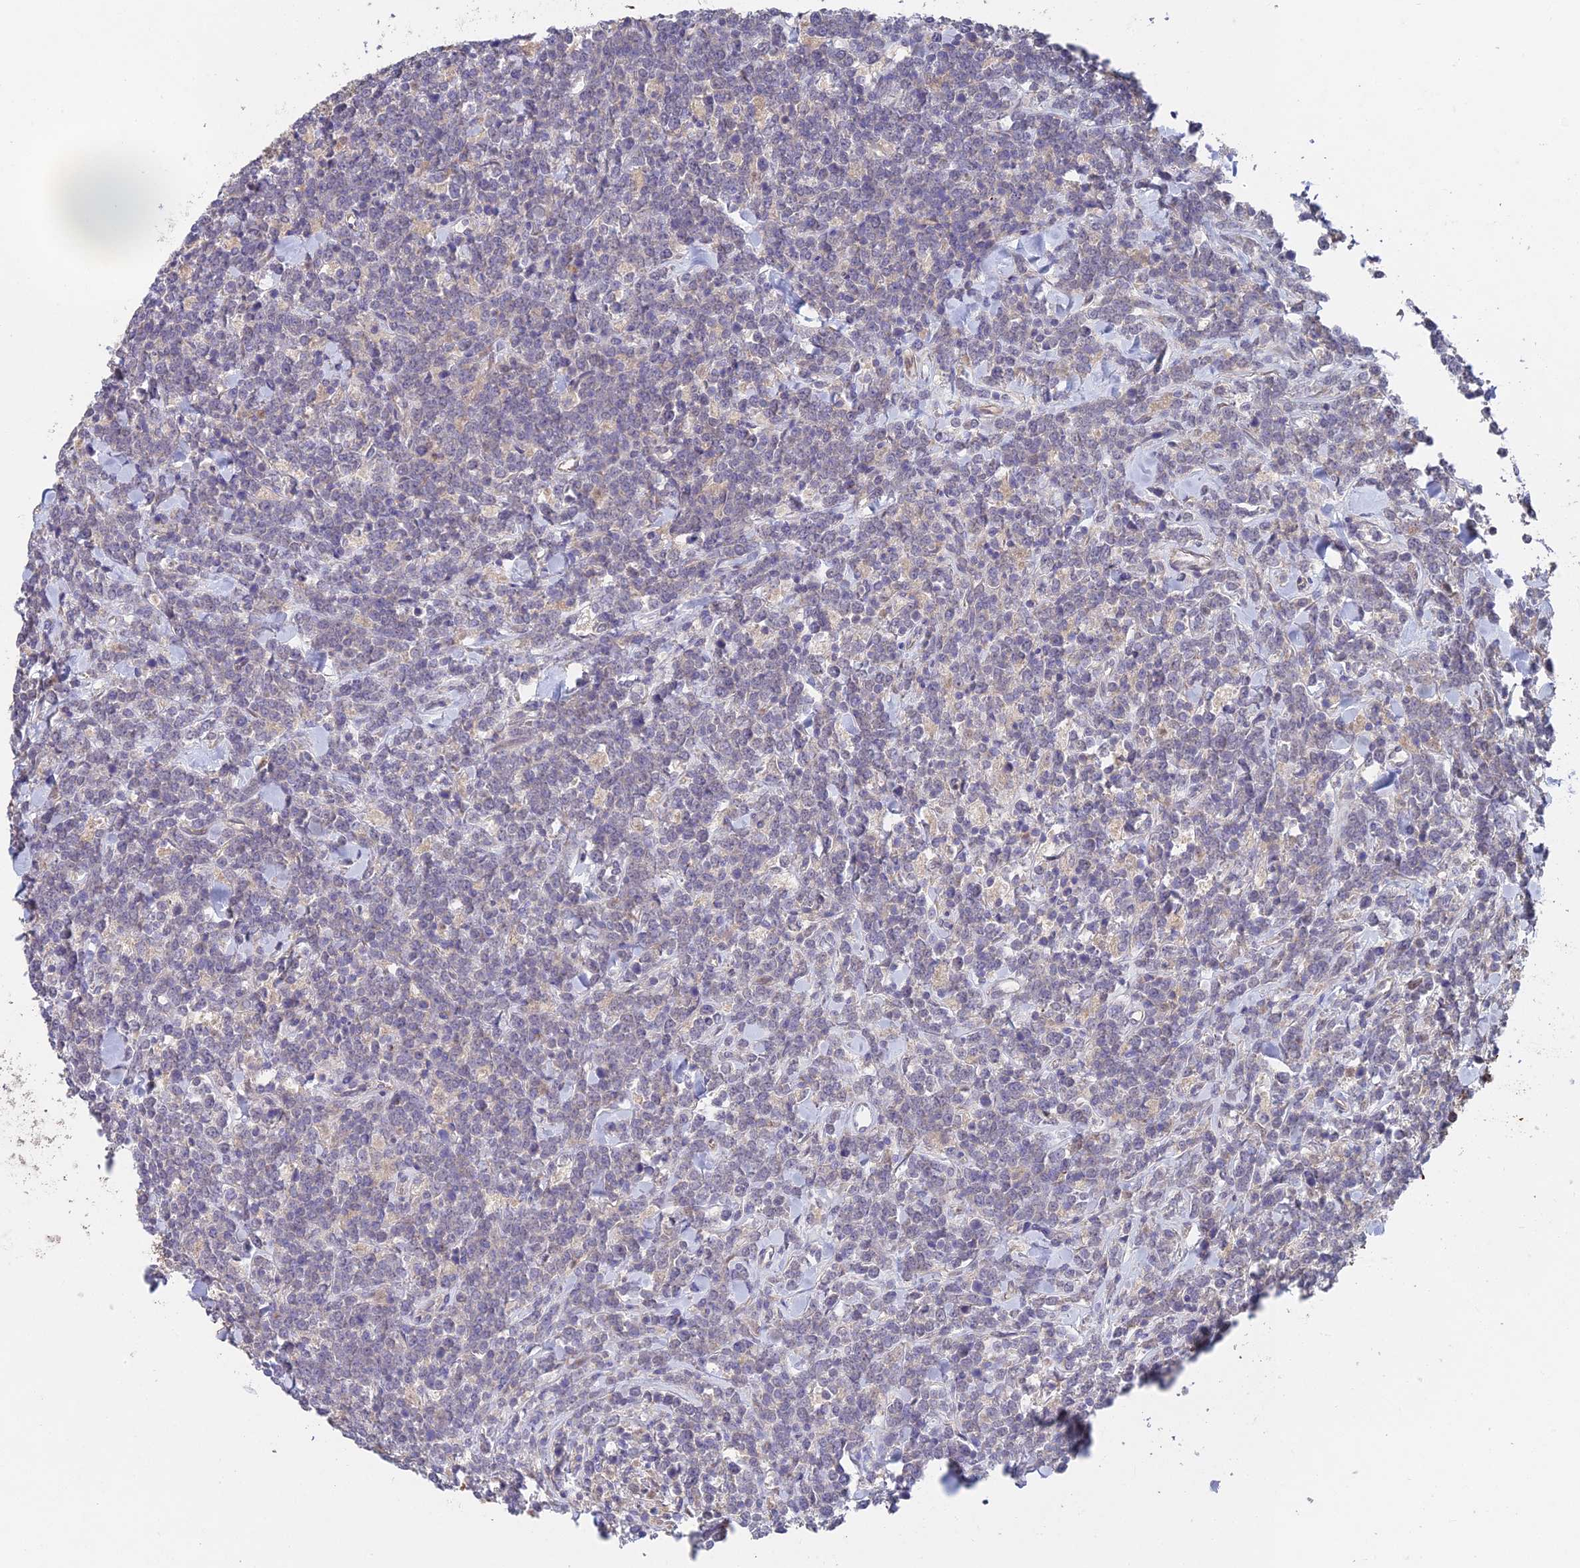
{"staining": {"intensity": "negative", "quantity": "none", "location": "none"}, "tissue": "lymphoma", "cell_type": "Tumor cells", "image_type": "cancer", "snomed": [{"axis": "morphology", "description": "Malignant lymphoma, non-Hodgkin's type, High grade"}, {"axis": "topography", "description": "Small intestine"}], "caption": "The histopathology image demonstrates no staining of tumor cells in malignant lymphoma, non-Hodgkin's type (high-grade). (Stains: DAB immunohistochemistry with hematoxylin counter stain, Microscopy: brightfield microscopy at high magnification).", "gene": "ADAMTS13", "patient": {"sex": "male", "age": 8}}